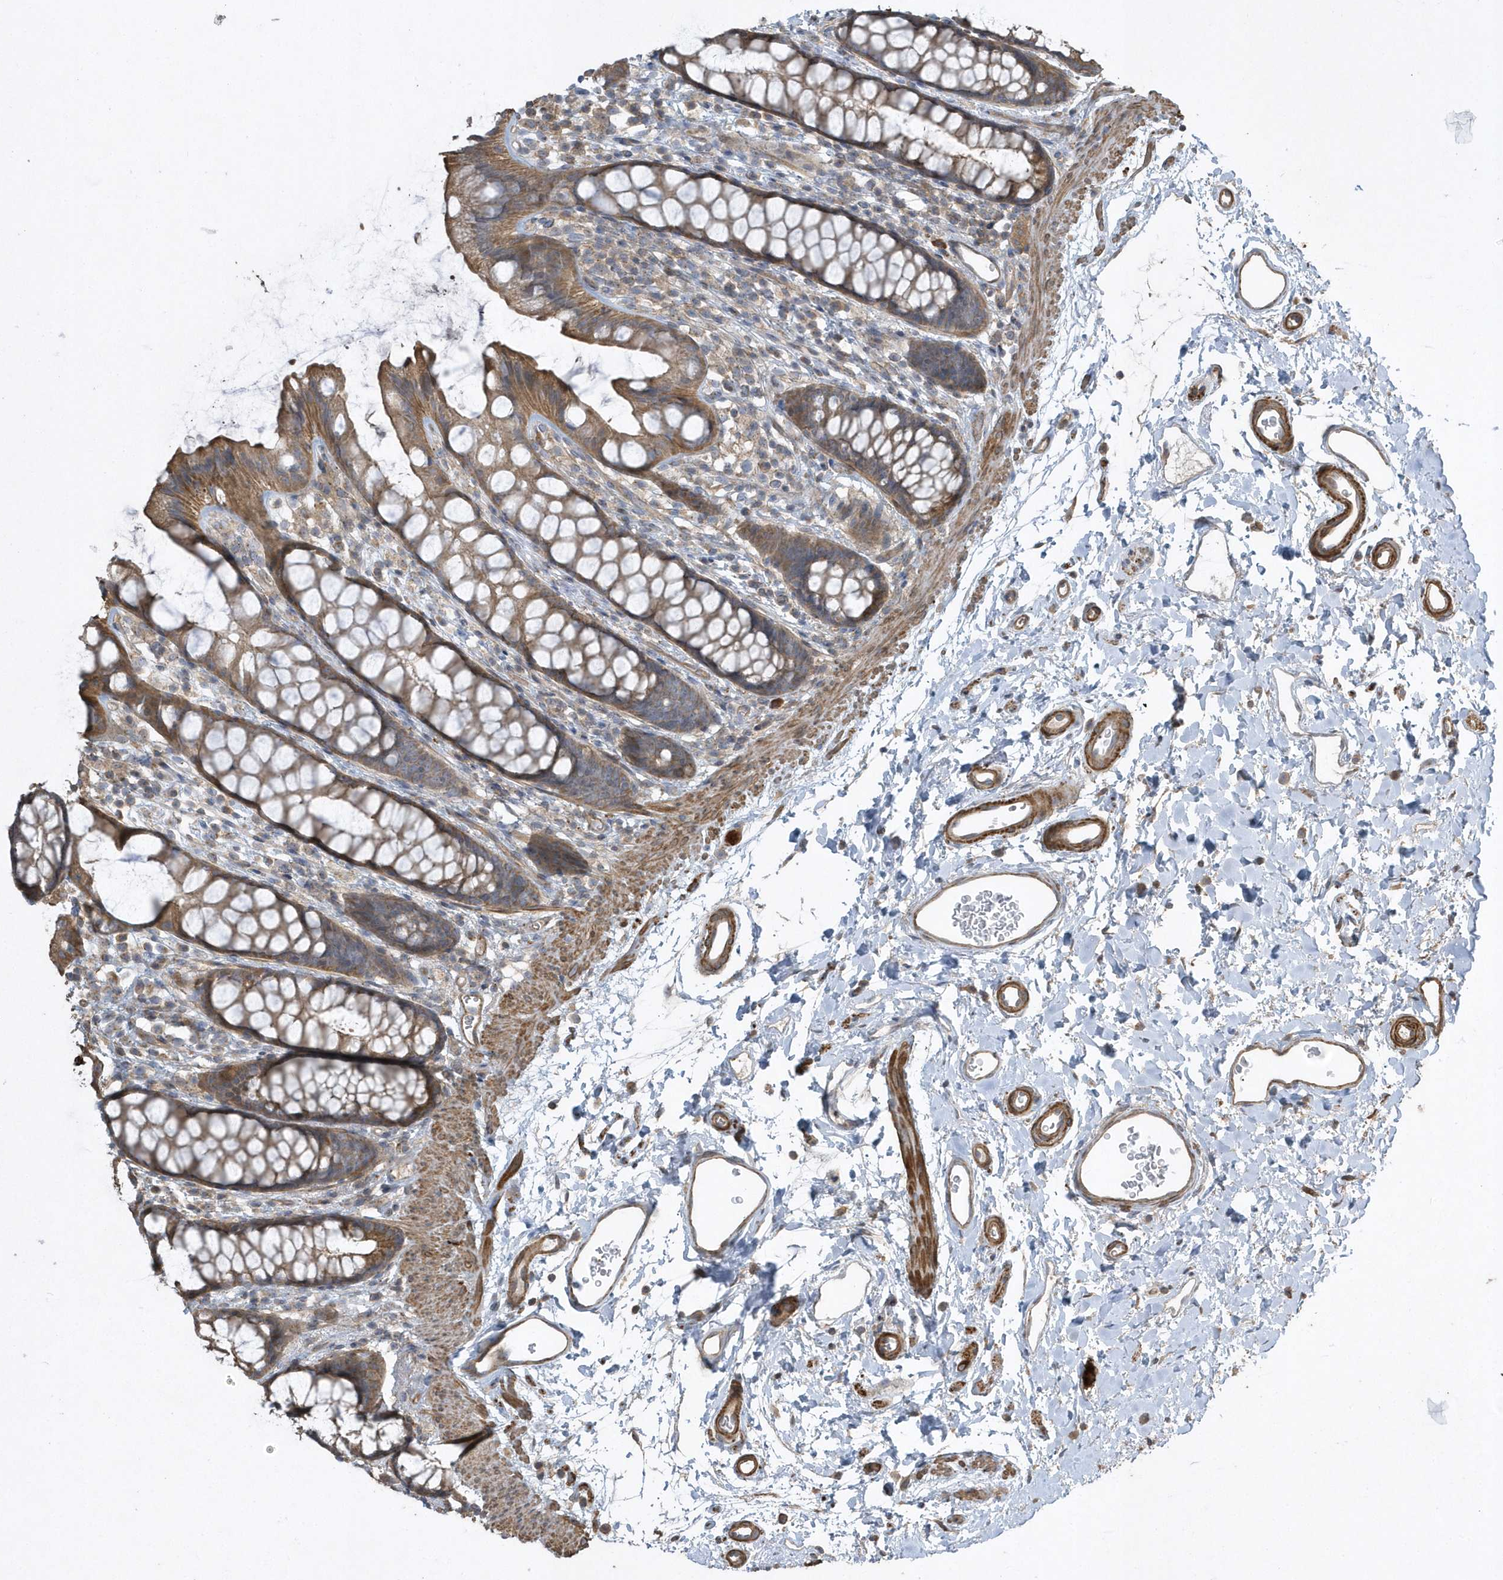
{"staining": {"intensity": "moderate", "quantity": ">75%", "location": "cytoplasmic/membranous"}, "tissue": "rectum", "cell_type": "Glandular cells", "image_type": "normal", "snomed": [{"axis": "morphology", "description": "Normal tissue, NOS"}, {"axis": "topography", "description": "Rectum"}], "caption": "Immunohistochemistry of unremarkable rectum reveals medium levels of moderate cytoplasmic/membranous expression in about >75% of glandular cells.", "gene": "SENP8", "patient": {"sex": "female", "age": 65}}